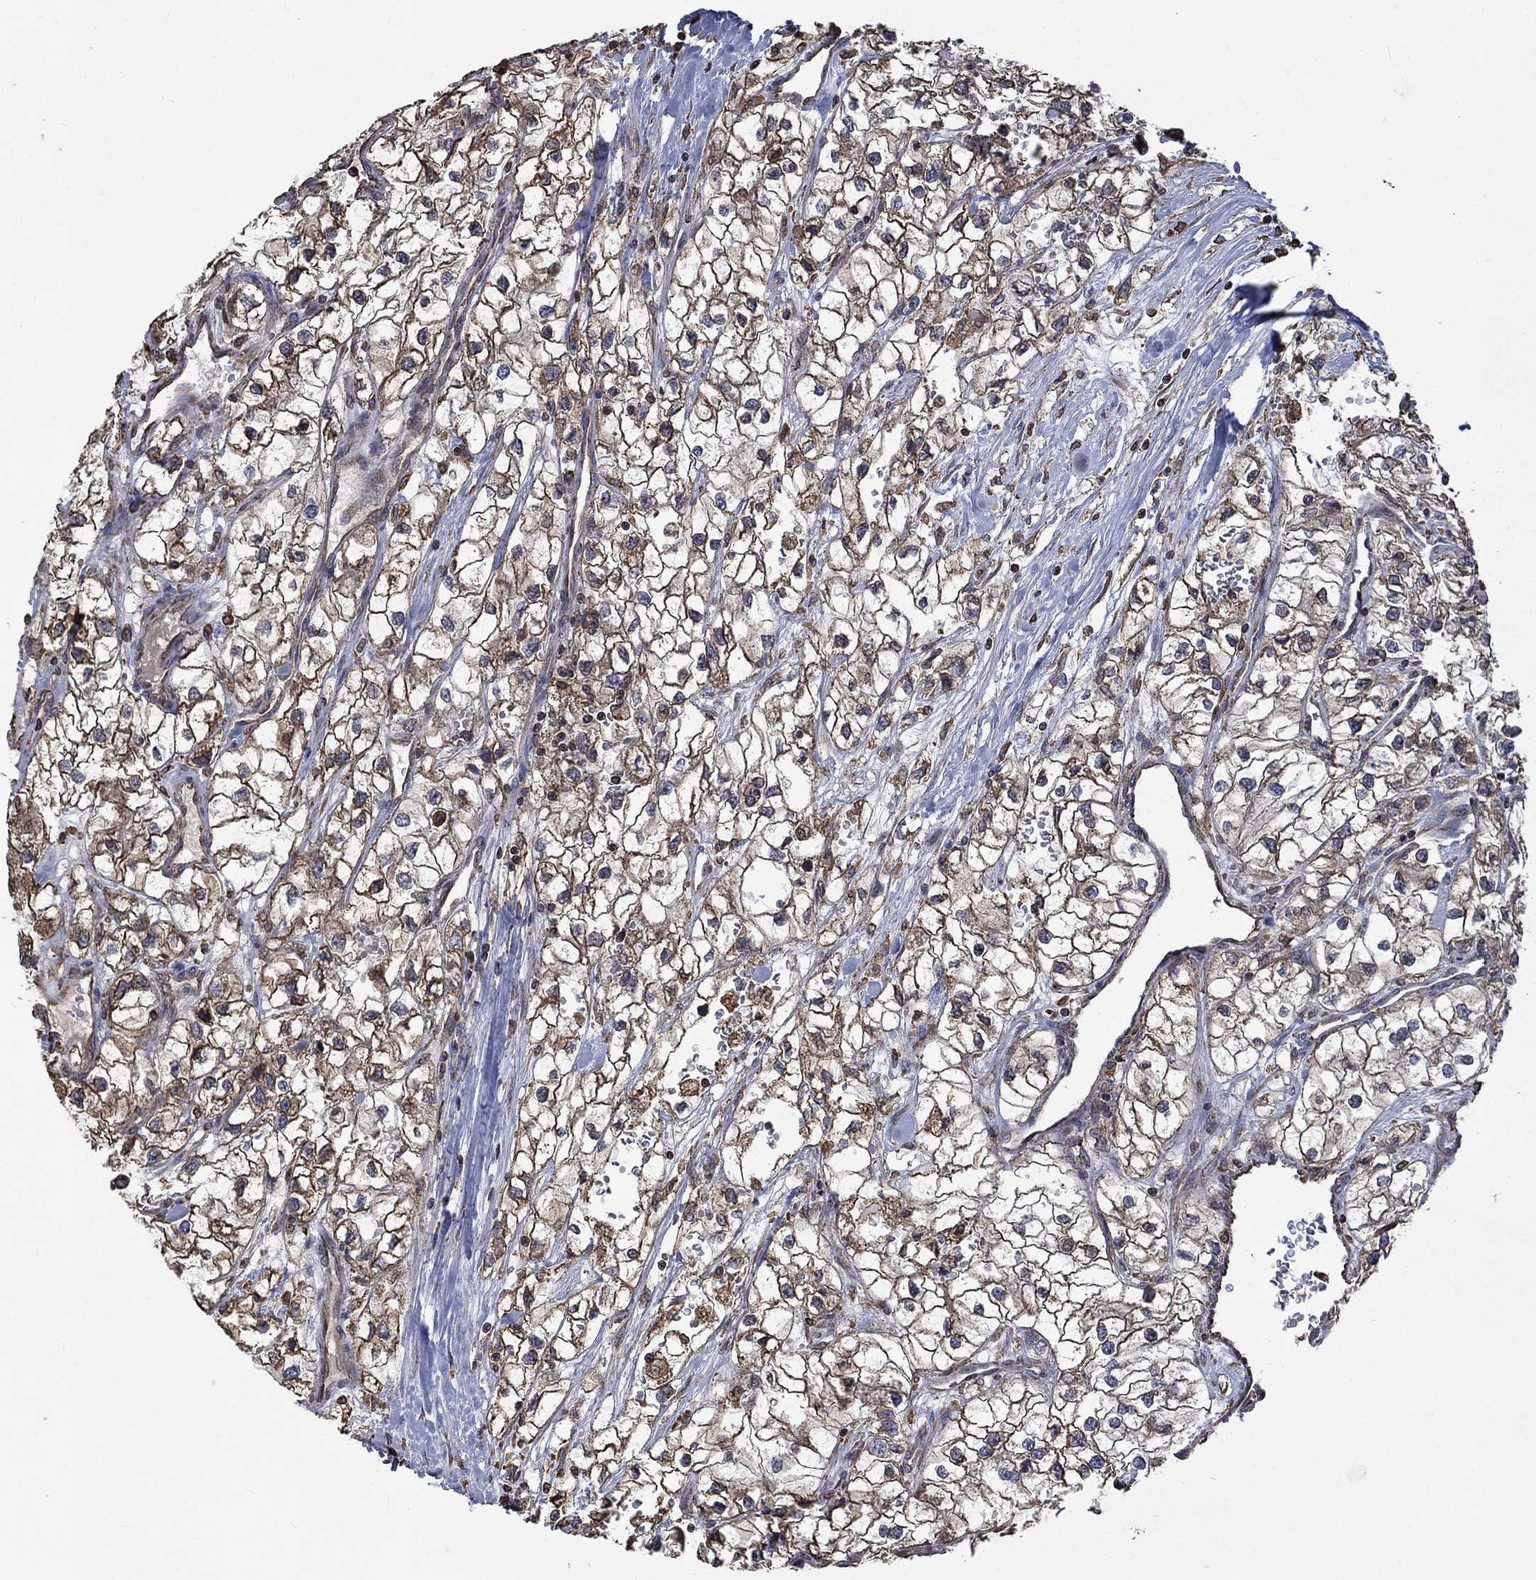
{"staining": {"intensity": "moderate", "quantity": ">75%", "location": "cytoplasmic/membranous"}, "tissue": "renal cancer", "cell_type": "Tumor cells", "image_type": "cancer", "snomed": [{"axis": "morphology", "description": "Adenocarcinoma, NOS"}, {"axis": "topography", "description": "Kidney"}], "caption": "A micrograph showing moderate cytoplasmic/membranous expression in approximately >75% of tumor cells in renal cancer, as visualized by brown immunohistochemical staining.", "gene": "ESRRA", "patient": {"sex": "male", "age": 59}}